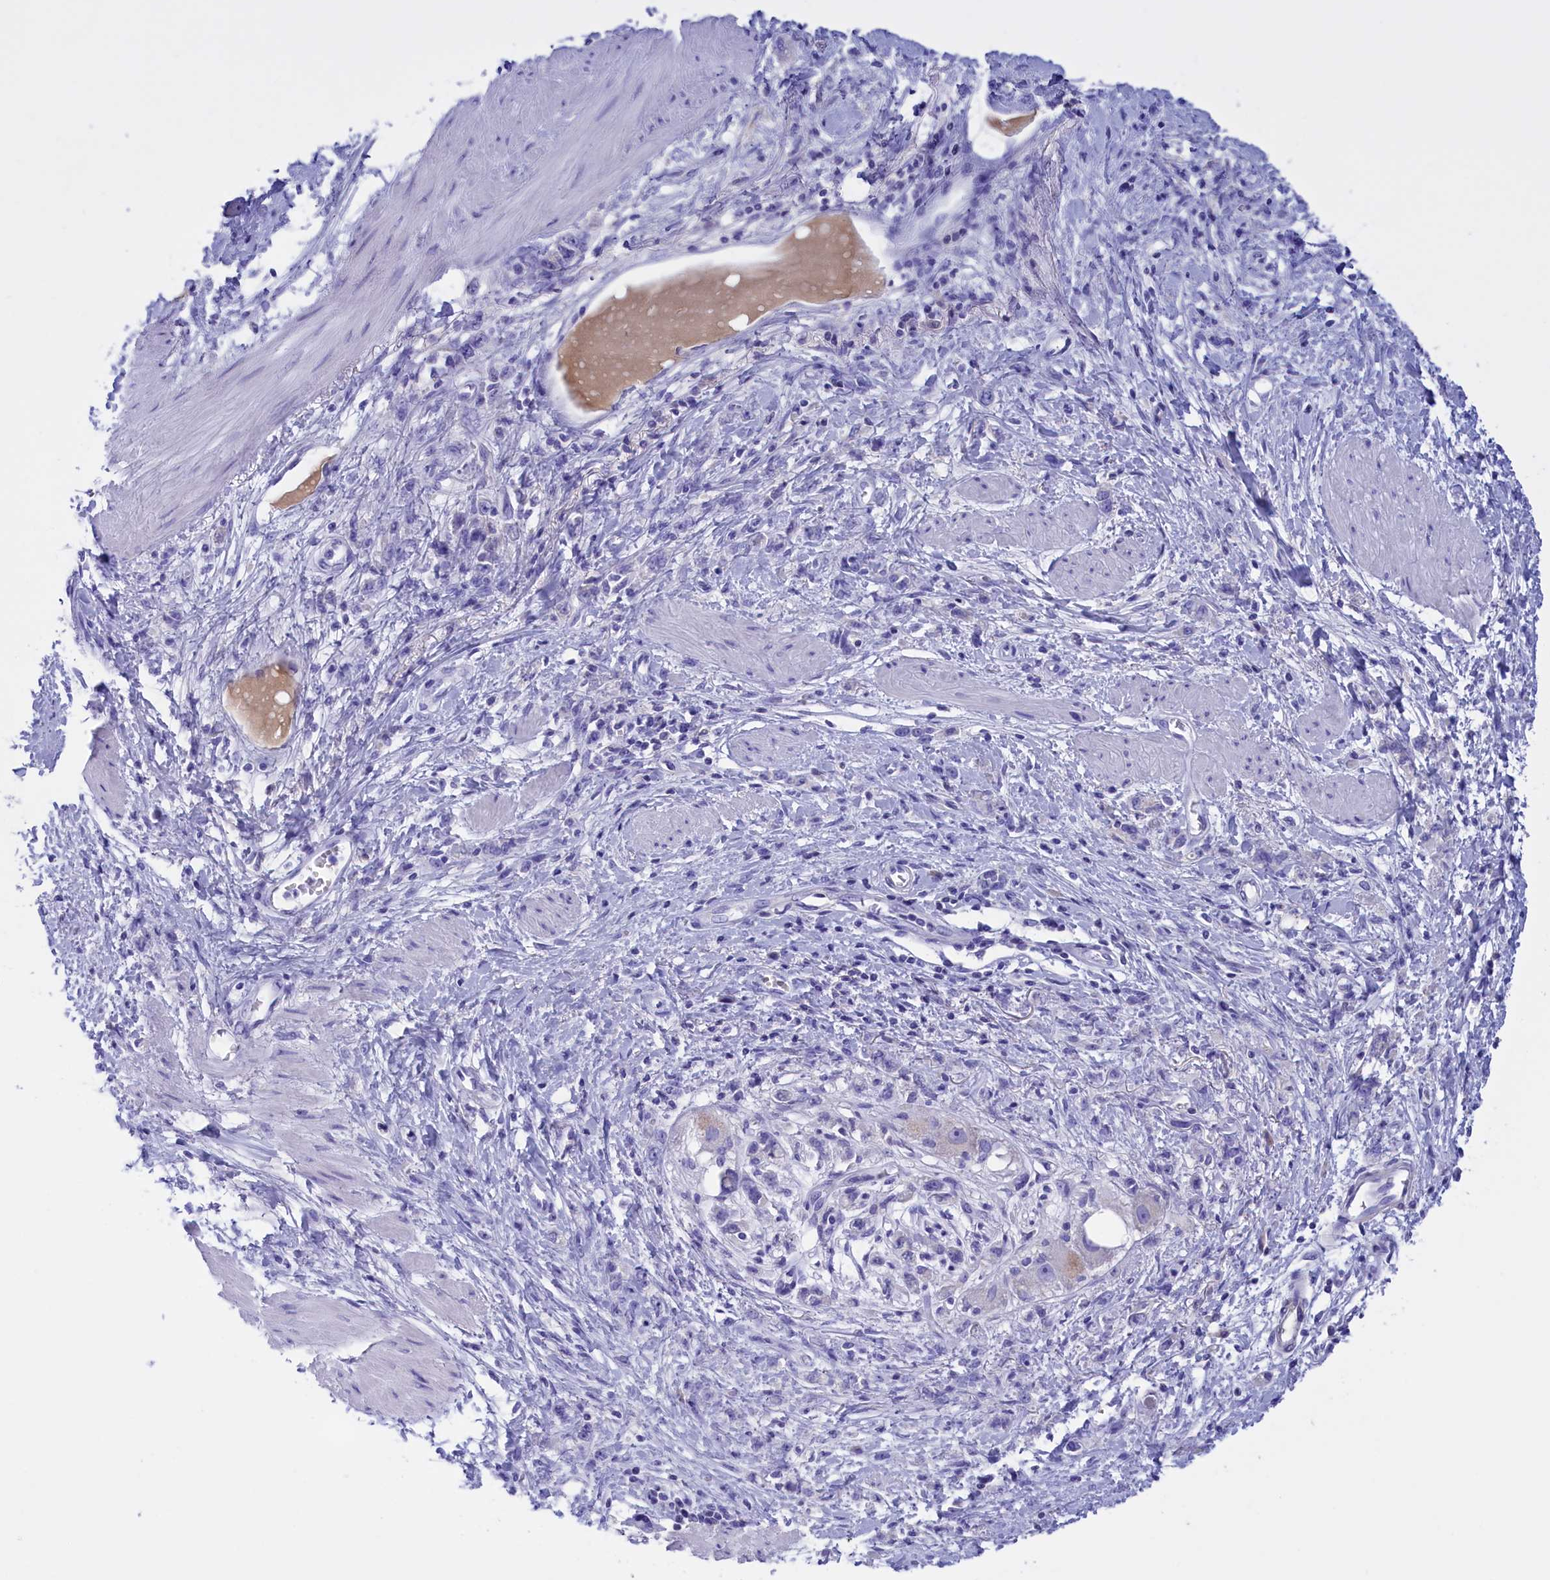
{"staining": {"intensity": "negative", "quantity": "none", "location": "none"}, "tissue": "stomach cancer", "cell_type": "Tumor cells", "image_type": "cancer", "snomed": [{"axis": "morphology", "description": "Adenocarcinoma, NOS"}, {"axis": "topography", "description": "Stomach"}], "caption": "A high-resolution micrograph shows IHC staining of stomach cancer (adenocarcinoma), which reveals no significant staining in tumor cells. Brightfield microscopy of immunohistochemistry (IHC) stained with DAB (3,3'-diaminobenzidine) (brown) and hematoxylin (blue), captured at high magnification.", "gene": "PROK2", "patient": {"sex": "female", "age": 76}}